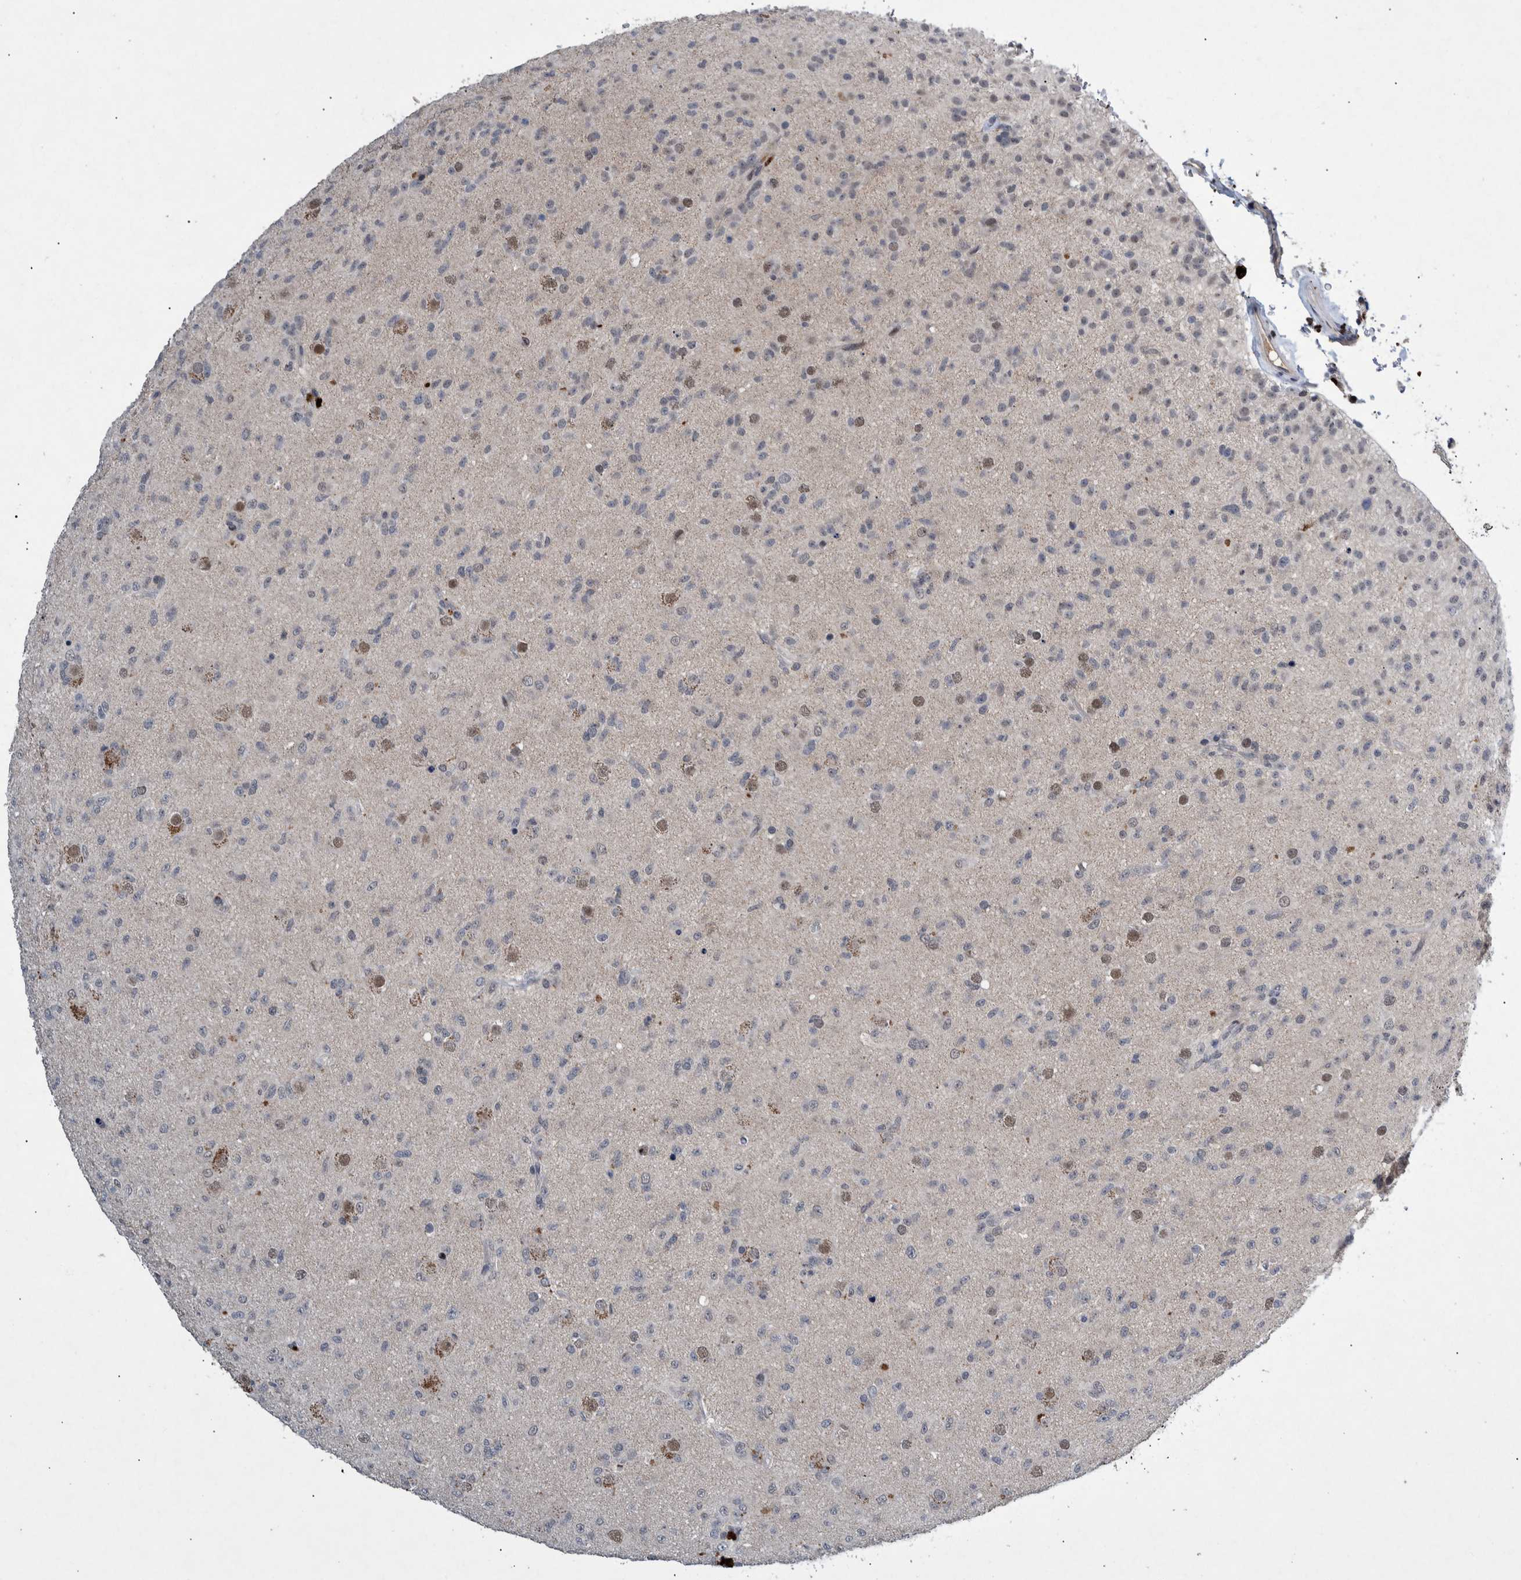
{"staining": {"intensity": "weak", "quantity": "<25%", "location": "nuclear"}, "tissue": "glioma", "cell_type": "Tumor cells", "image_type": "cancer", "snomed": [{"axis": "morphology", "description": "Glioma, malignant, Low grade"}, {"axis": "topography", "description": "Brain"}], "caption": "This is an immunohistochemistry micrograph of glioma. There is no expression in tumor cells.", "gene": "ESRP1", "patient": {"sex": "male", "age": 65}}